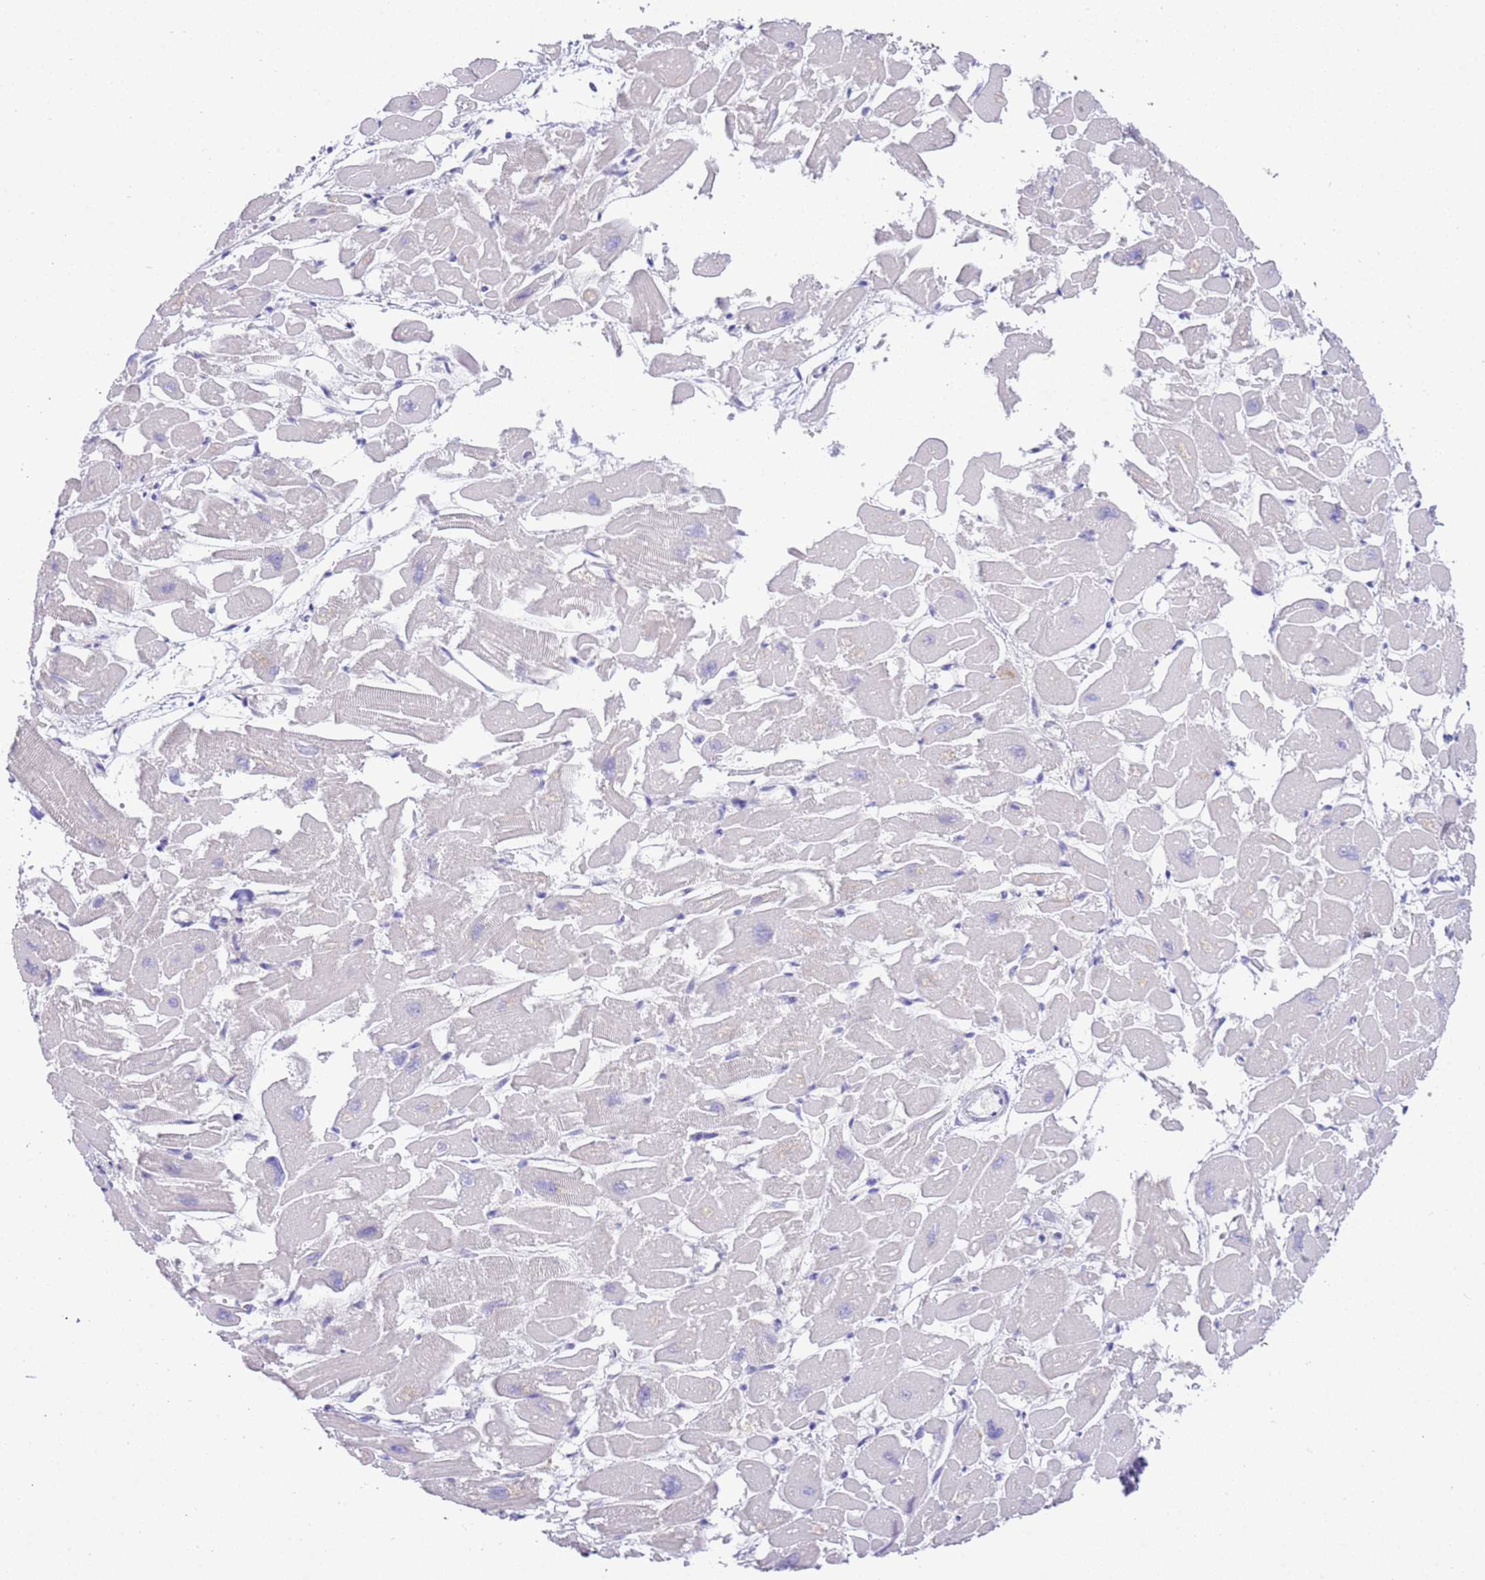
{"staining": {"intensity": "negative", "quantity": "none", "location": "none"}, "tissue": "heart muscle", "cell_type": "Cardiomyocytes", "image_type": "normal", "snomed": [{"axis": "morphology", "description": "Normal tissue, NOS"}, {"axis": "topography", "description": "Heart"}], "caption": "IHC image of normal human heart muscle stained for a protein (brown), which shows no staining in cardiomyocytes.", "gene": "STIP1", "patient": {"sex": "male", "age": 54}}